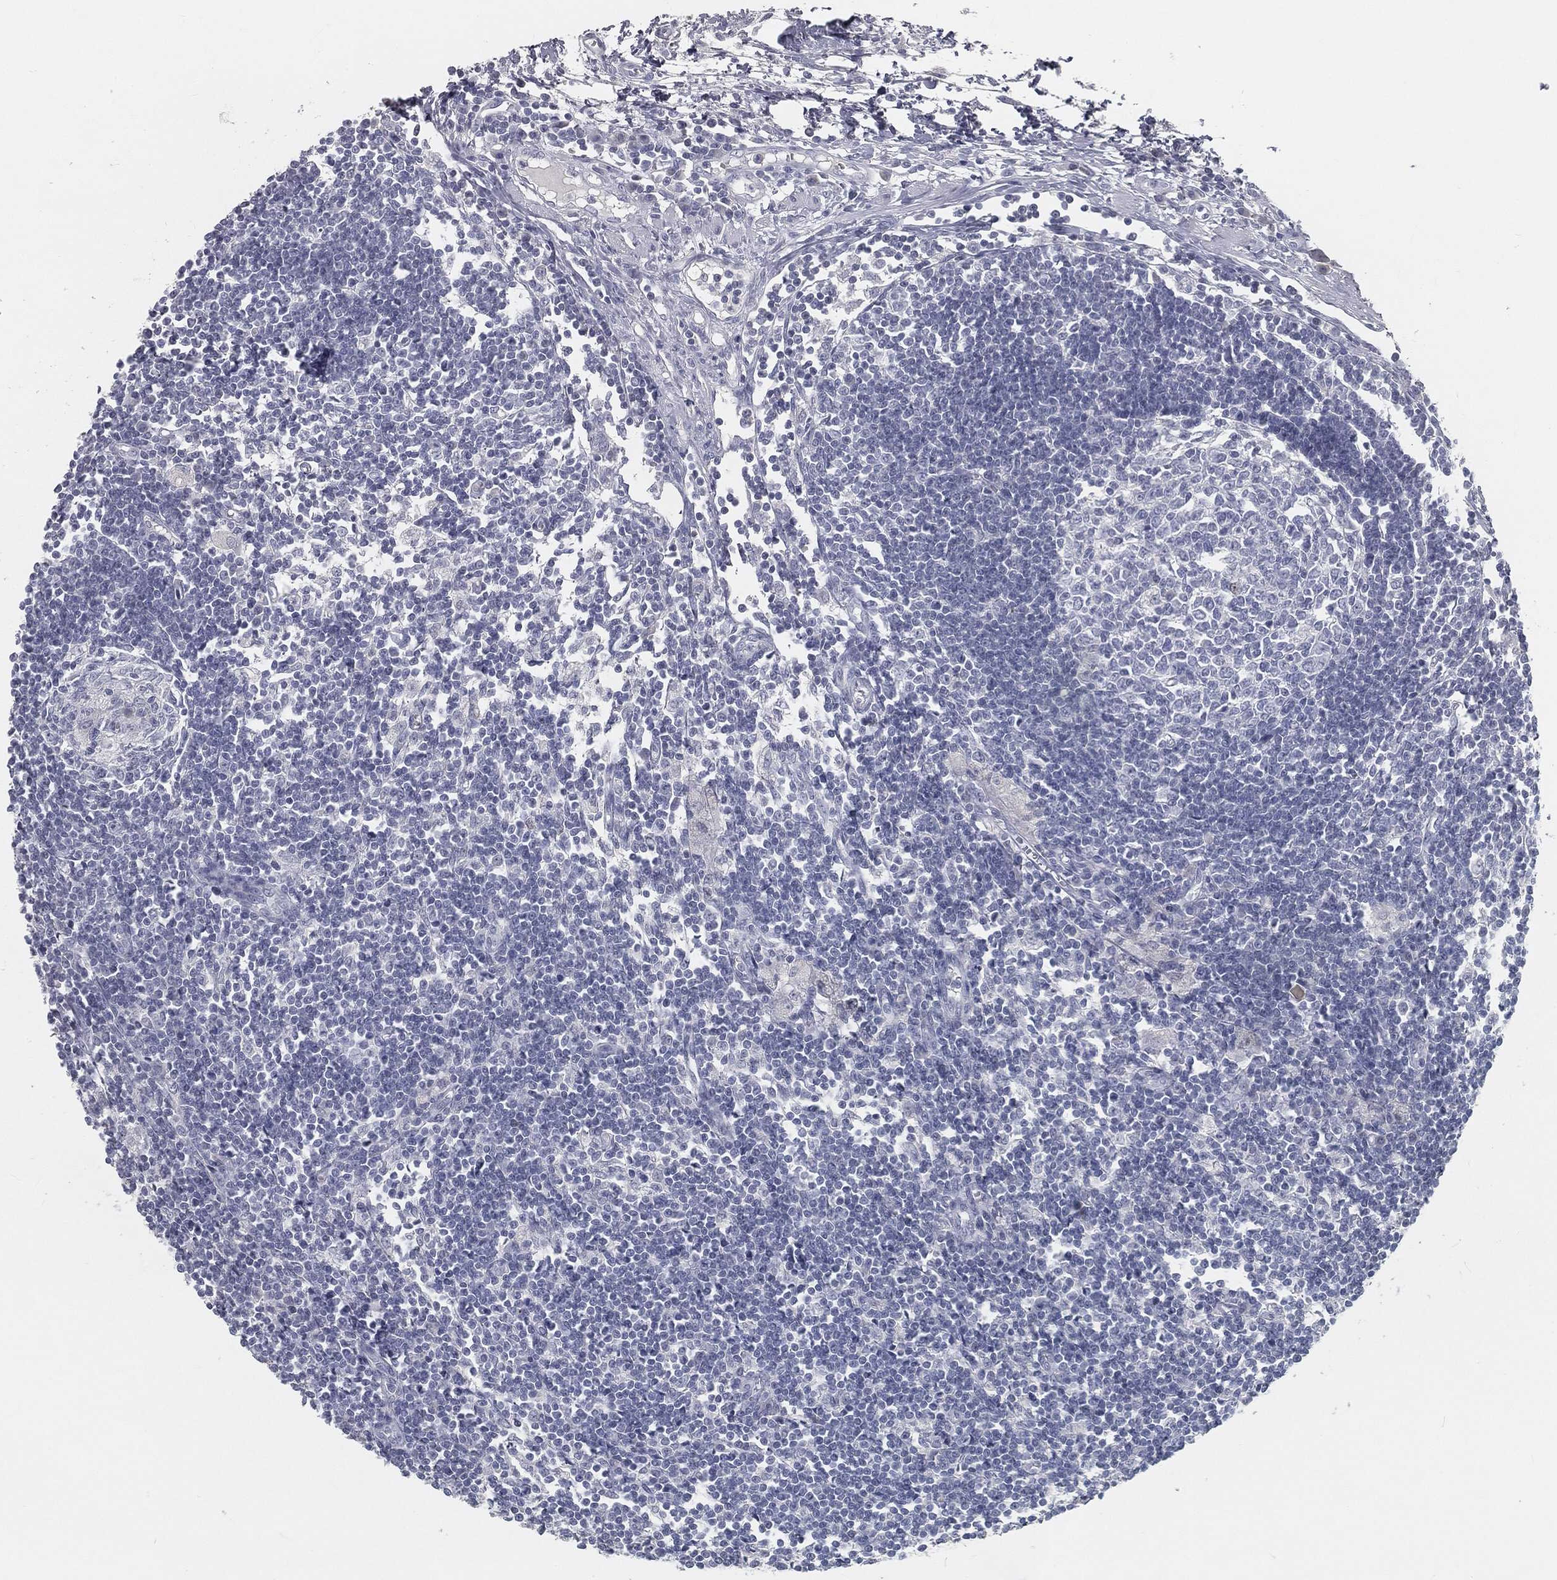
{"staining": {"intensity": "negative", "quantity": "none", "location": "none"}, "tissue": "lymph node", "cell_type": "Germinal center cells", "image_type": "normal", "snomed": [{"axis": "morphology", "description": "Normal tissue, NOS"}, {"axis": "morphology", "description": "Adenocarcinoma, NOS"}, {"axis": "topography", "description": "Lymph node"}, {"axis": "topography", "description": "Pancreas"}], "caption": "IHC of normal human lymph node shows no staining in germinal center cells. (DAB (3,3'-diaminobenzidine) immunohistochemistry (IHC), high magnification).", "gene": "PRAME", "patient": {"sex": "female", "age": 58}}